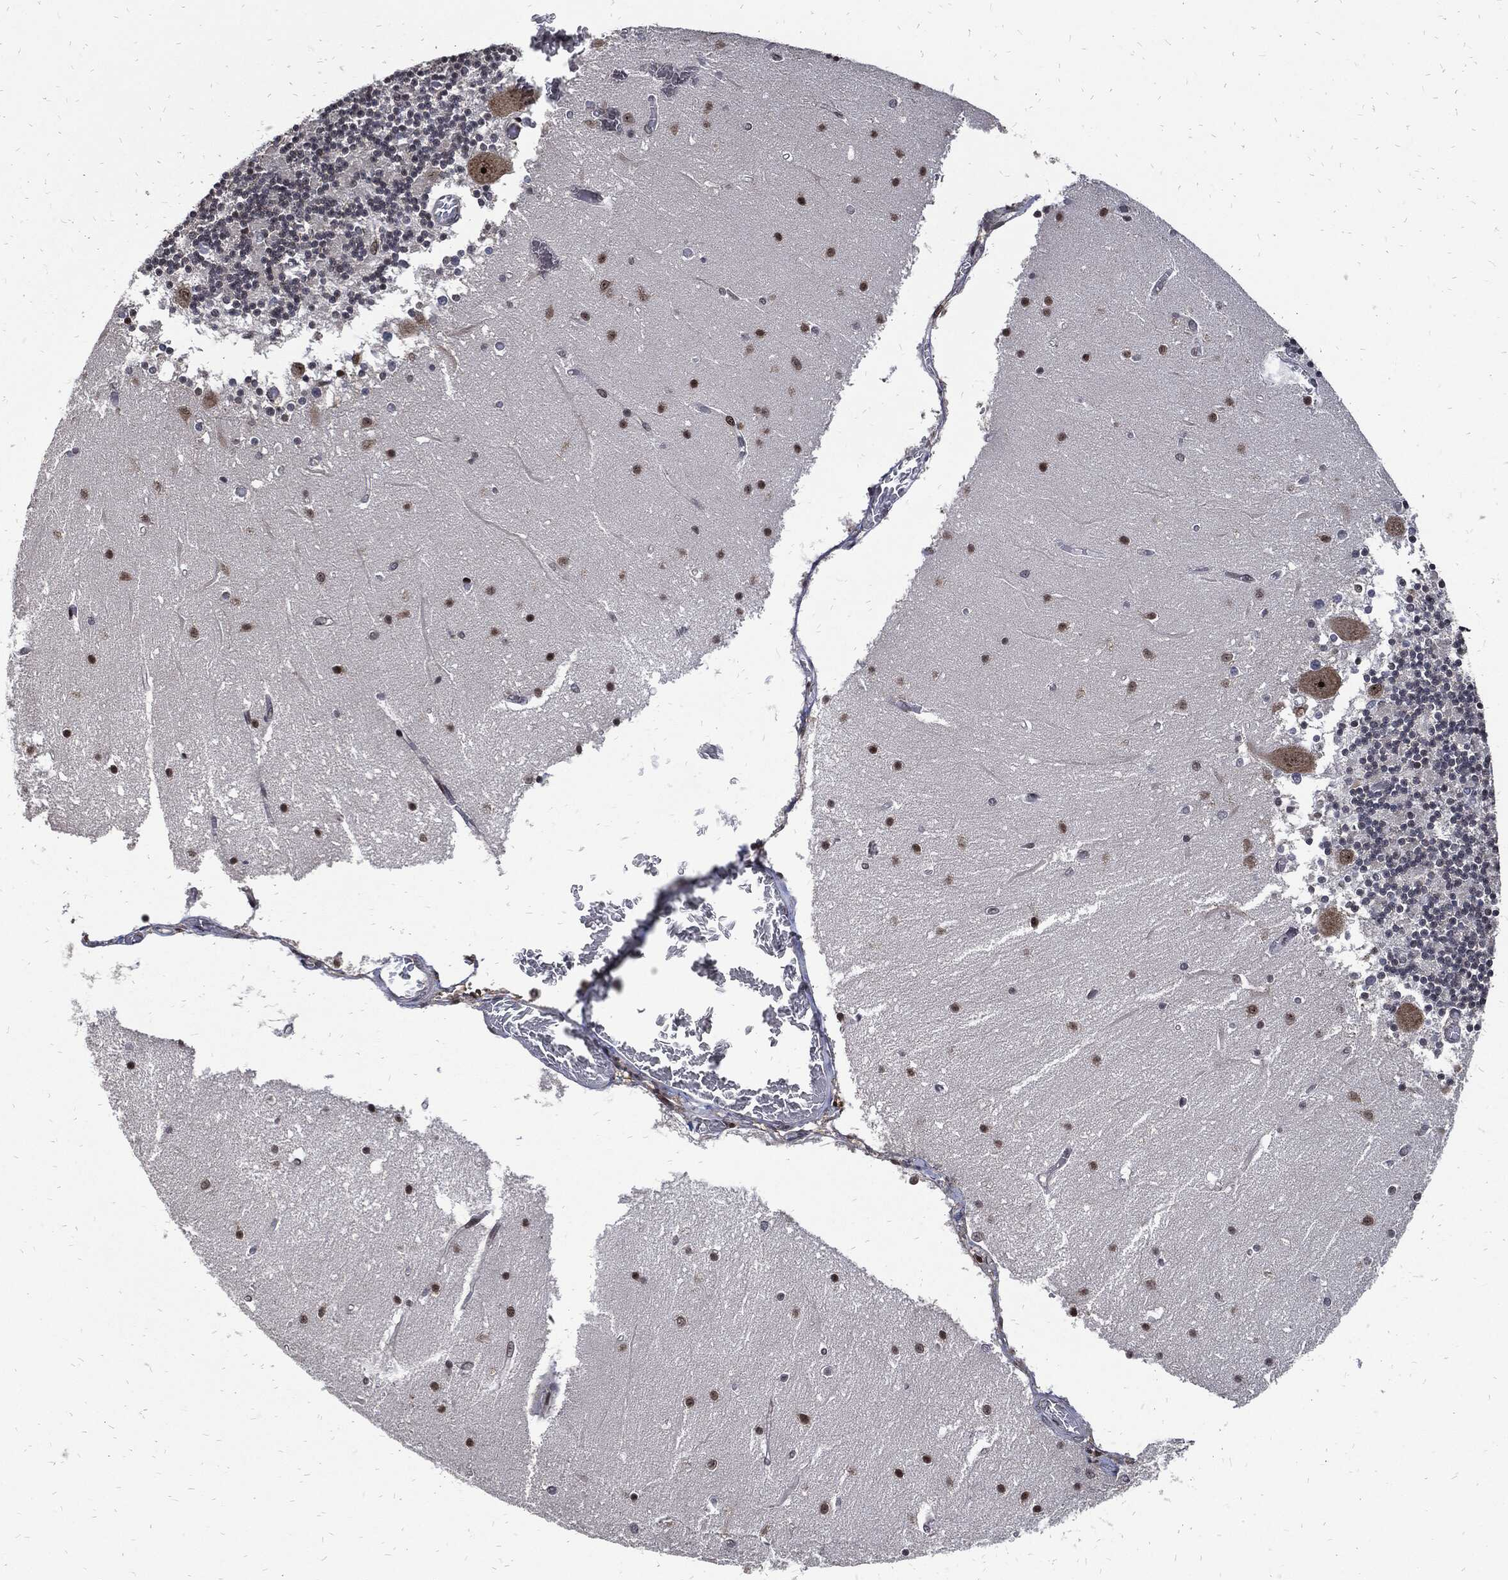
{"staining": {"intensity": "moderate", "quantity": "<25%", "location": "nuclear"}, "tissue": "cerebellum", "cell_type": "Cells in granular layer", "image_type": "normal", "snomed": [{"axis": "morphology", "description": "Normal tissue, NOS"}, {"axis": "topography", "description": "Cerebellum"}], "caption": "Immunohistochemistry (IHC) (DAB (3,3'-diaminobenzidine)) staining of benign human cerebellum shows moderate nuclear protein positivity in approximately <25% of cells in granular layer.", "gene": "ZNF775", "patient": {"sex": "female", "age": 28}}